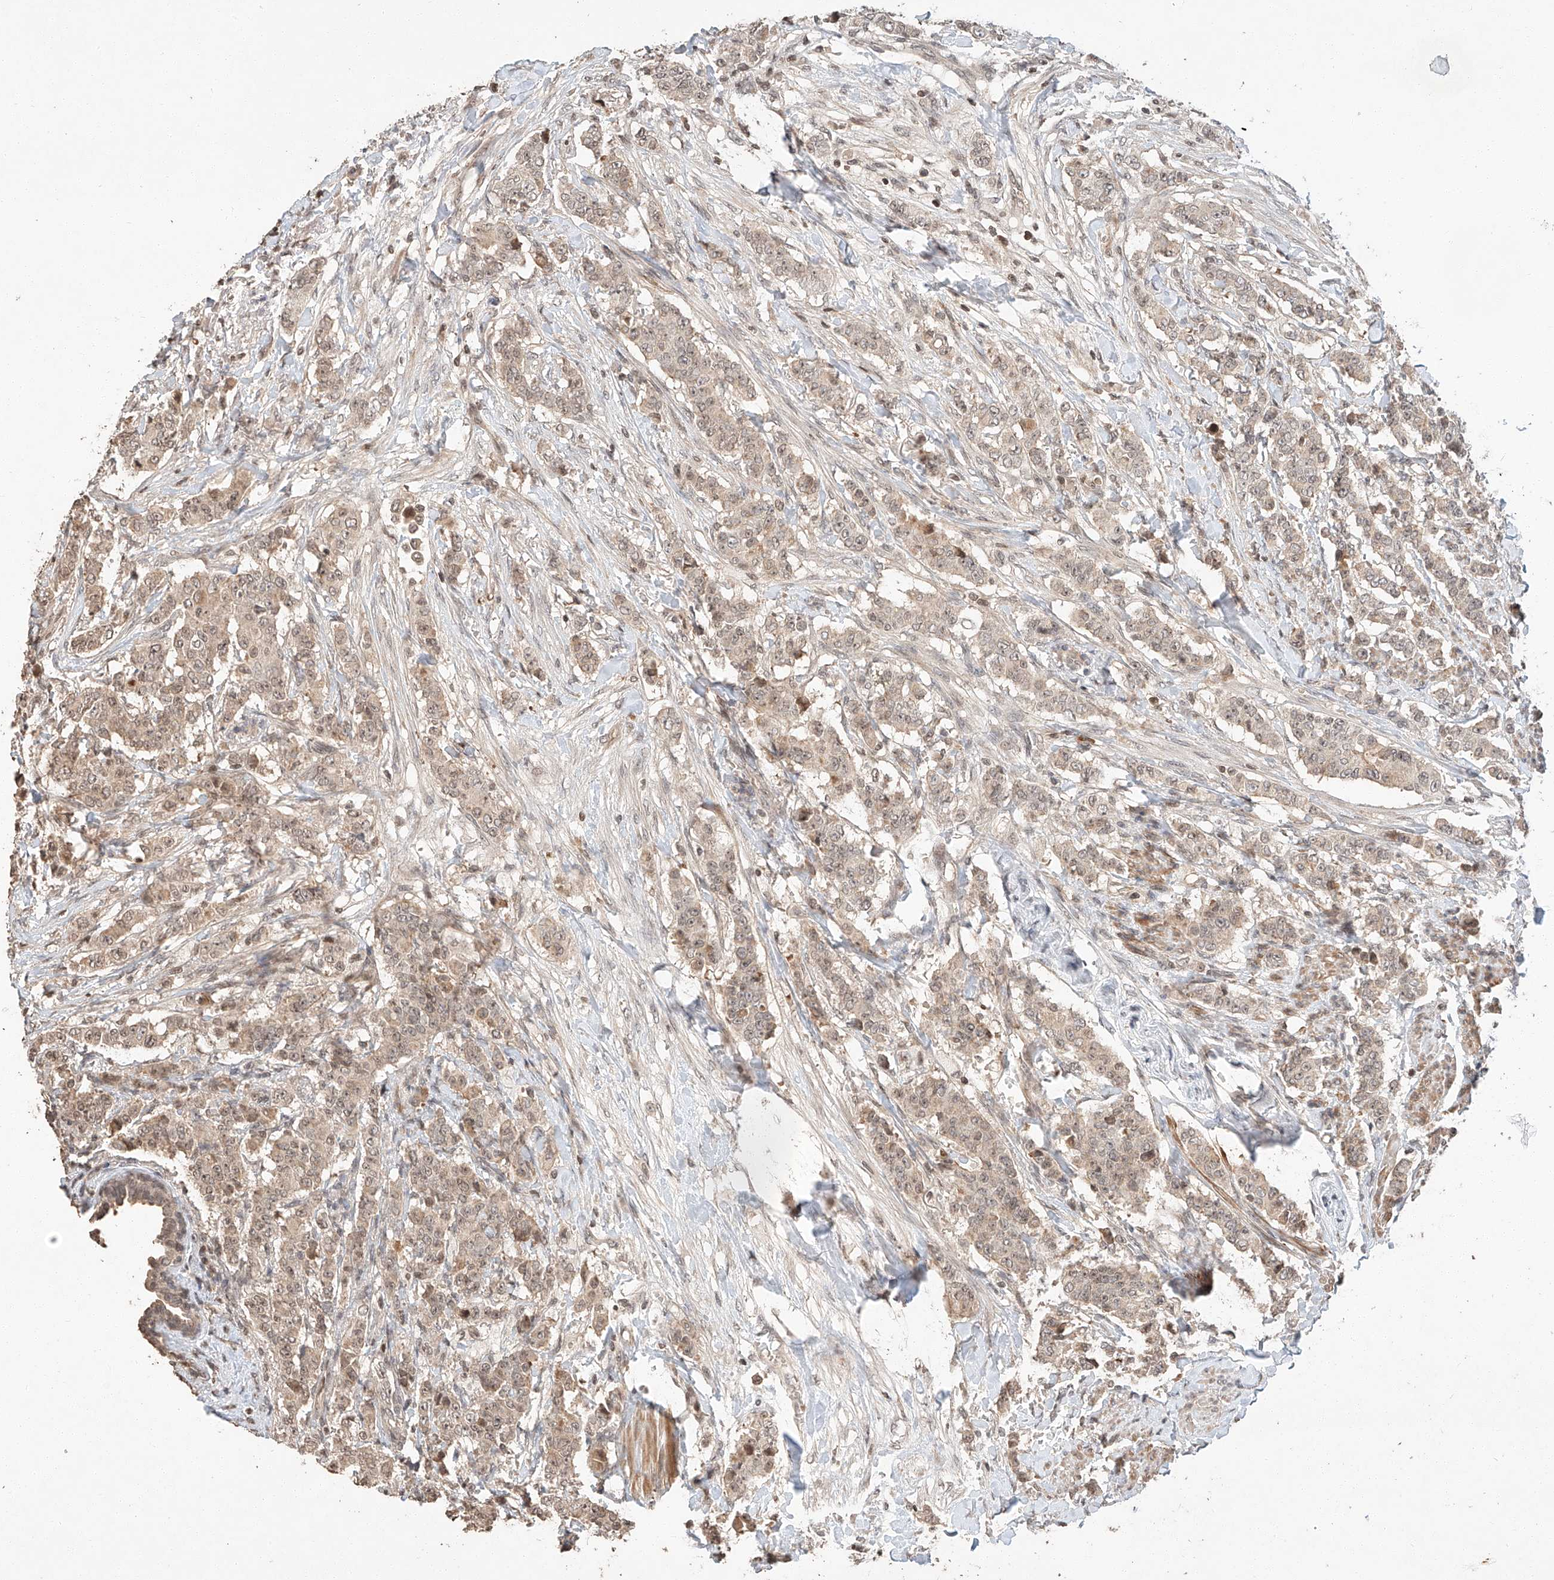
{"staining": {"intensity": "weak", "quantity": ">75%", "location": "cytoplasmic/membranous,nuclear"}, "tissue": "breast cancer", "cell_type": "Tumor cells", "image_type": "cancer", "snomed": [{"axis": "morphology", "description": "Duct carcinoma"}, {"axis": "topography", "description": "Breast"}], "caption": "About >75% of tumor cells in invasive ductal carcinoma (breast) reveal weak cytoplasmic/membranous and nuclear protein positivity as visualized by brown immunohistochemical staining.", "gene": "ARHGAP33", "patient": {"sex": "female", "age": 40}}